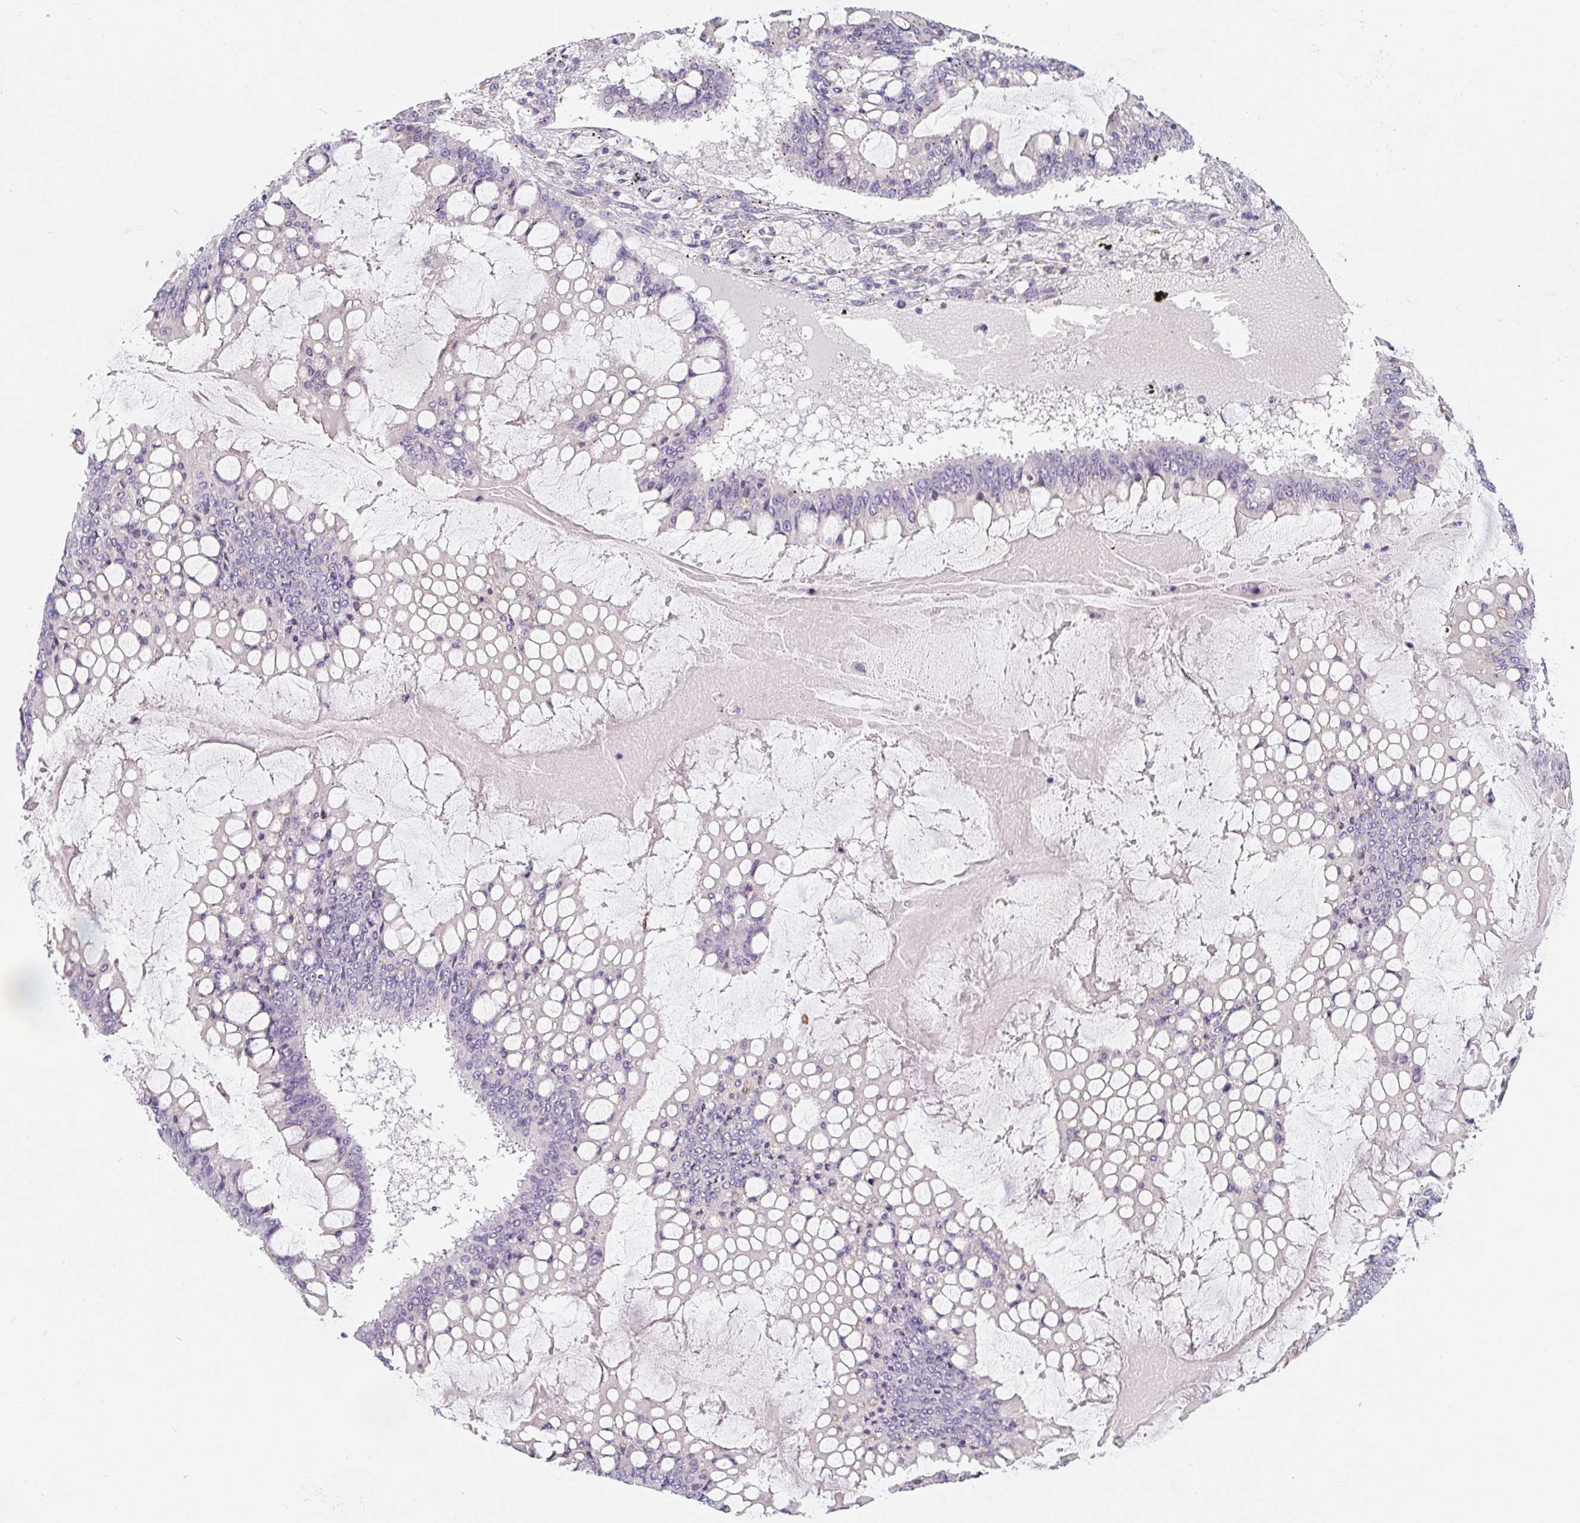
{"staining": {"intensity": "negative", "quantity": "none", "location": "none"}, "tissue": "ovarian cancer", "cell_type": "Tumor cells", "image_type": "cancer", "snomed": [{"axis": "morphology", "description": "Cystadenocarcinoma, mucinous, NOS"}, {"axis": "topography", "description": "Ovary"}], "caption": "Immunohistochemistry histopathology image of neoplastic tissue: ovarian mucinous cystadenocarcinoma stained with DAB (3,3'-diaminobenzidine) shows no significant protein staining in tumor cells. The staining was performed using DAB (3,3'-diaminobenzidine) to visualize the protein expression in brown, while the nuclei were stained in blue with hematoxylin (Magnification: 20x).", "gene": "PWWP3B", "patient": {"sex": "female", "age": 73}}